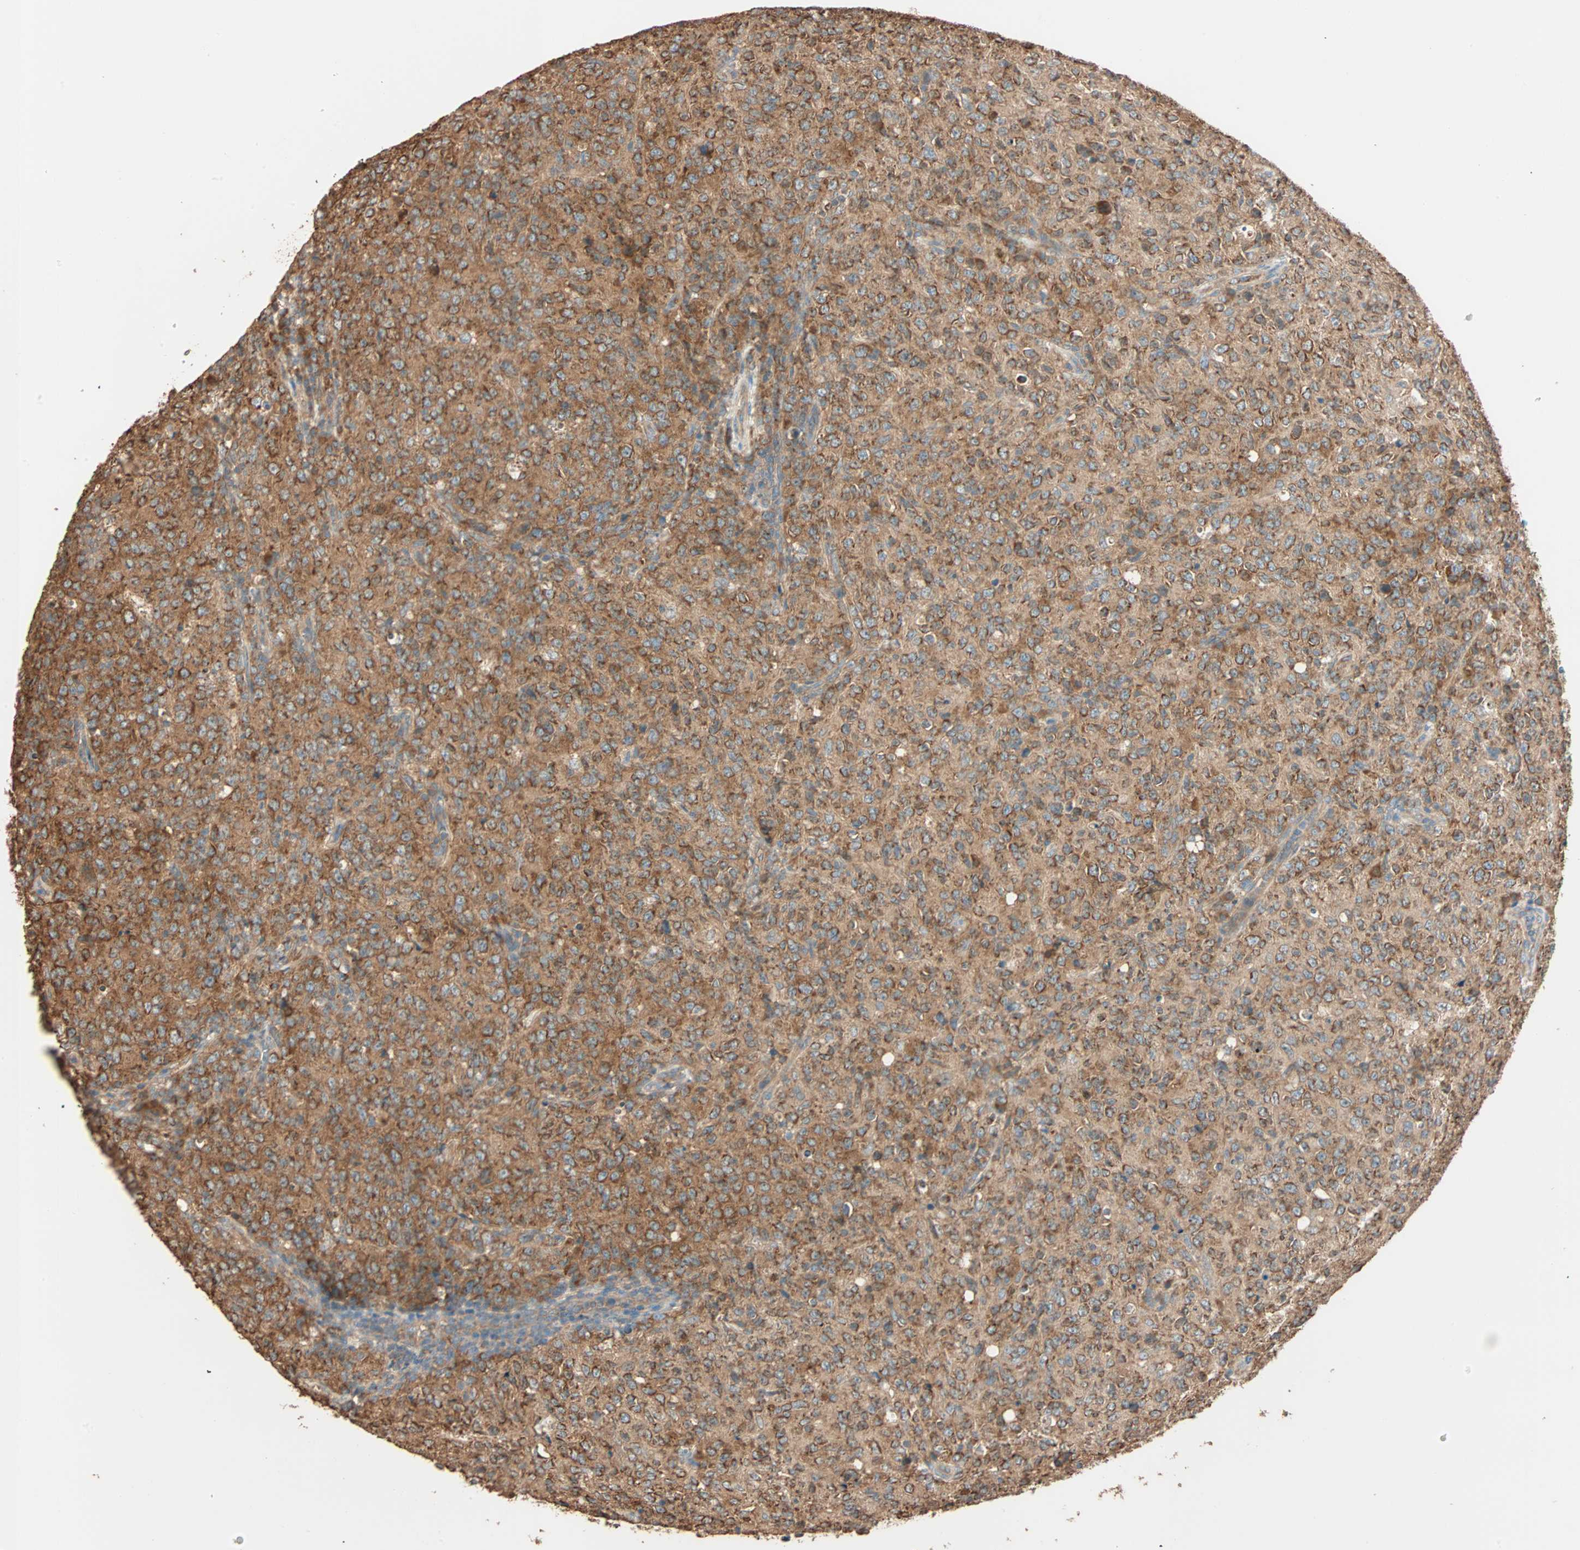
{"staining": {"intensity": "strong", "quantity": ">75%", "location": "cytoplasmic/membranous"}, "tissue": "lymphoma", "cell_type": "Tumor cells", "image_type": "cancer", "snomed": [{"axis": "morphology", "description": "Malignant lymphoma, non-Hodgkin's type, High grade"}, {"axis": "topography", "description": "Tonsil"}], "caption": "About >75% of tumor cells in human lymphoma exhibit strong cytoplasmic/membranous protein positivity as visualized by brown immunohistochemical staining.", "gene": "EIF4G2", "patient": {"sex": "female", "age": 36}}